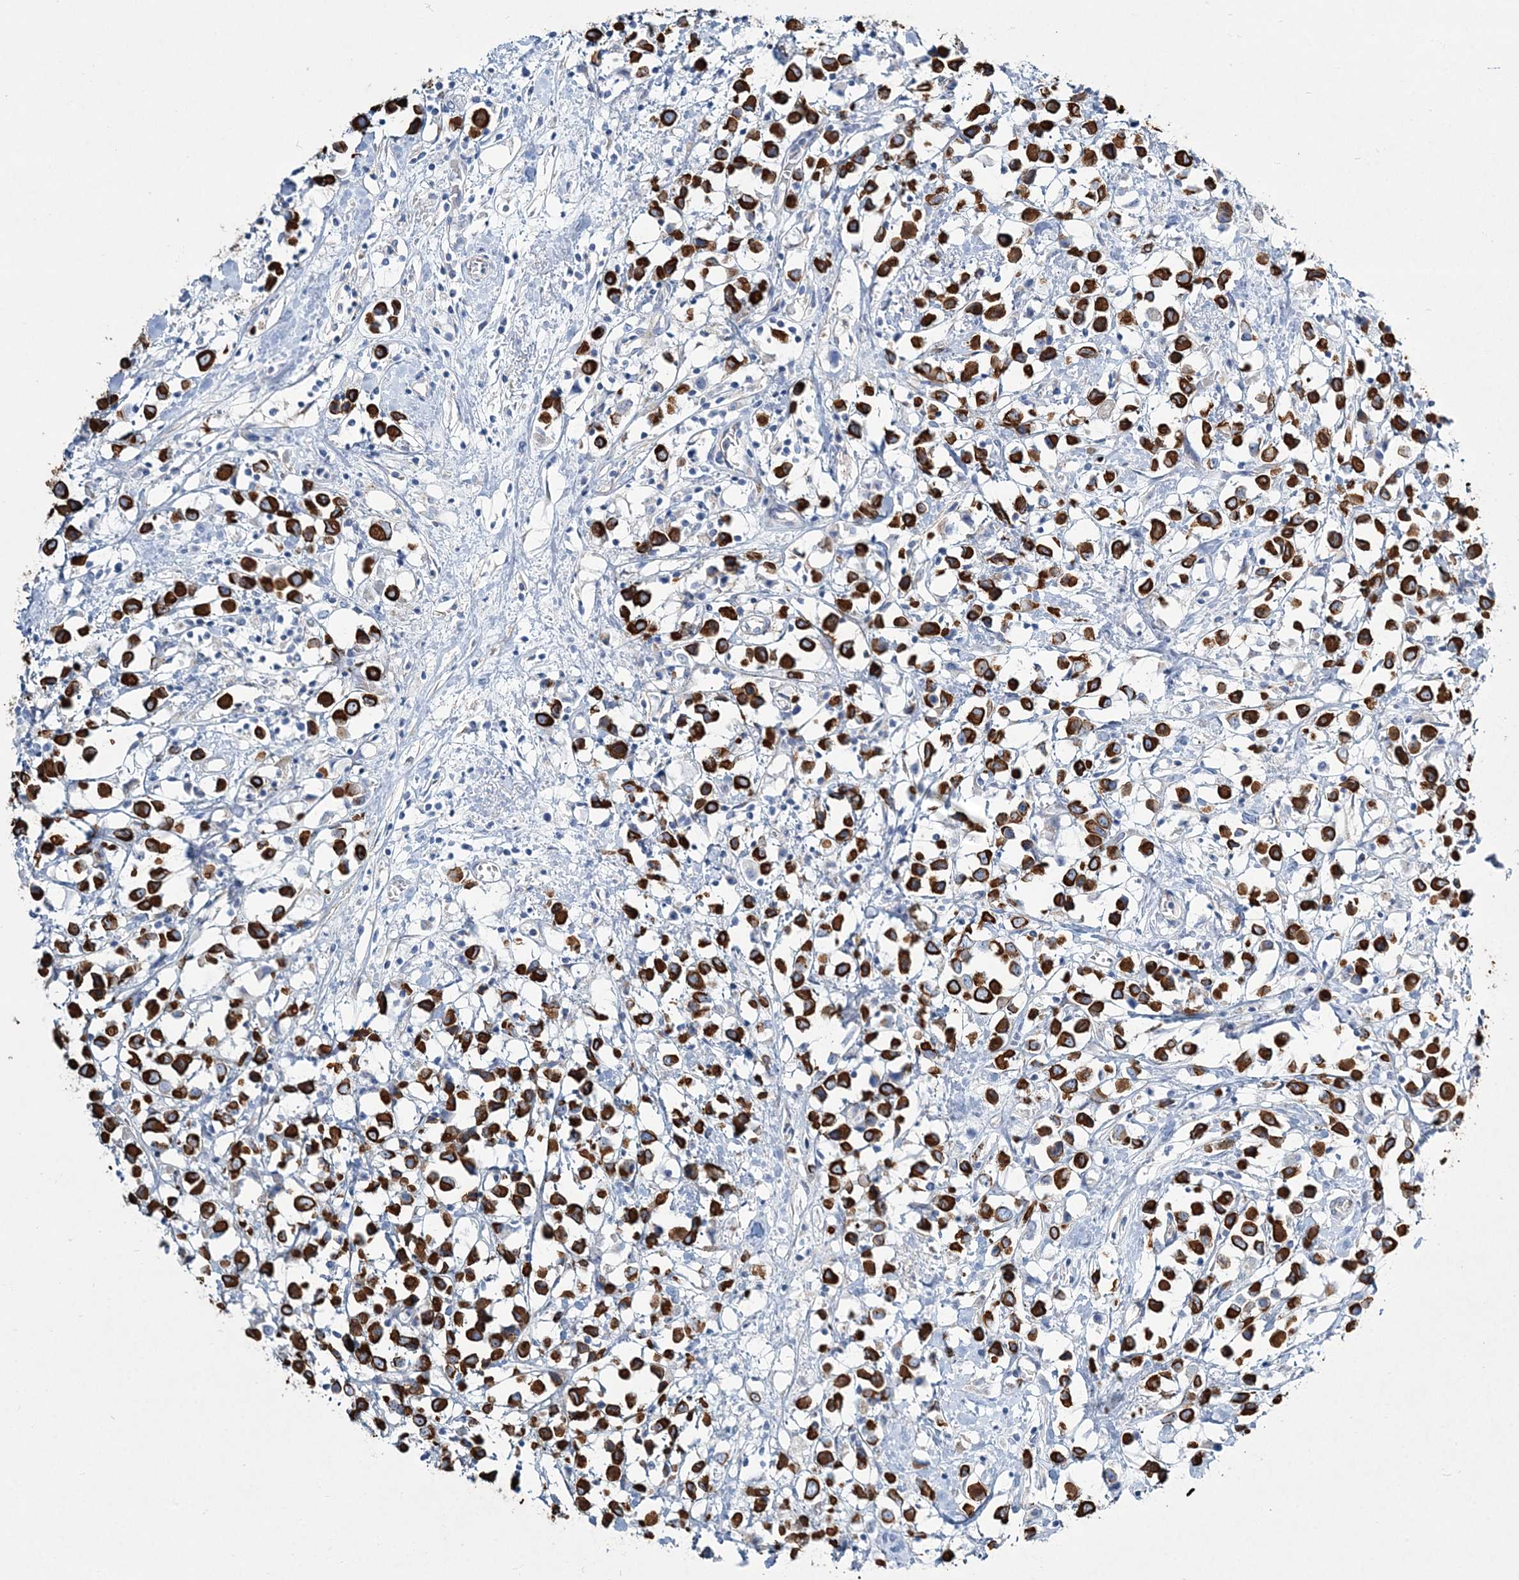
{"staining": {"intensity": "strong", "quantity": ">75%", "location": "cytoplasmic/membranous"}, "tissue": "breast cancer", "cell_type": "Tumor cells", "image_type": "cancer", "snomed": [{"axis": "morphology", "description": "Duct carcinoma"}, {"axis": "topography", "description": "Breast"}], "caption": "Strong cytoplasmic/membranous staining for a protein is seen in about >75% of tumor cells of breast infiltrating ductal carcinoma using immunohistochemistry (IHC).", "gene": "ADGRL1", "patient": {"sex": "female", "age": 61}}